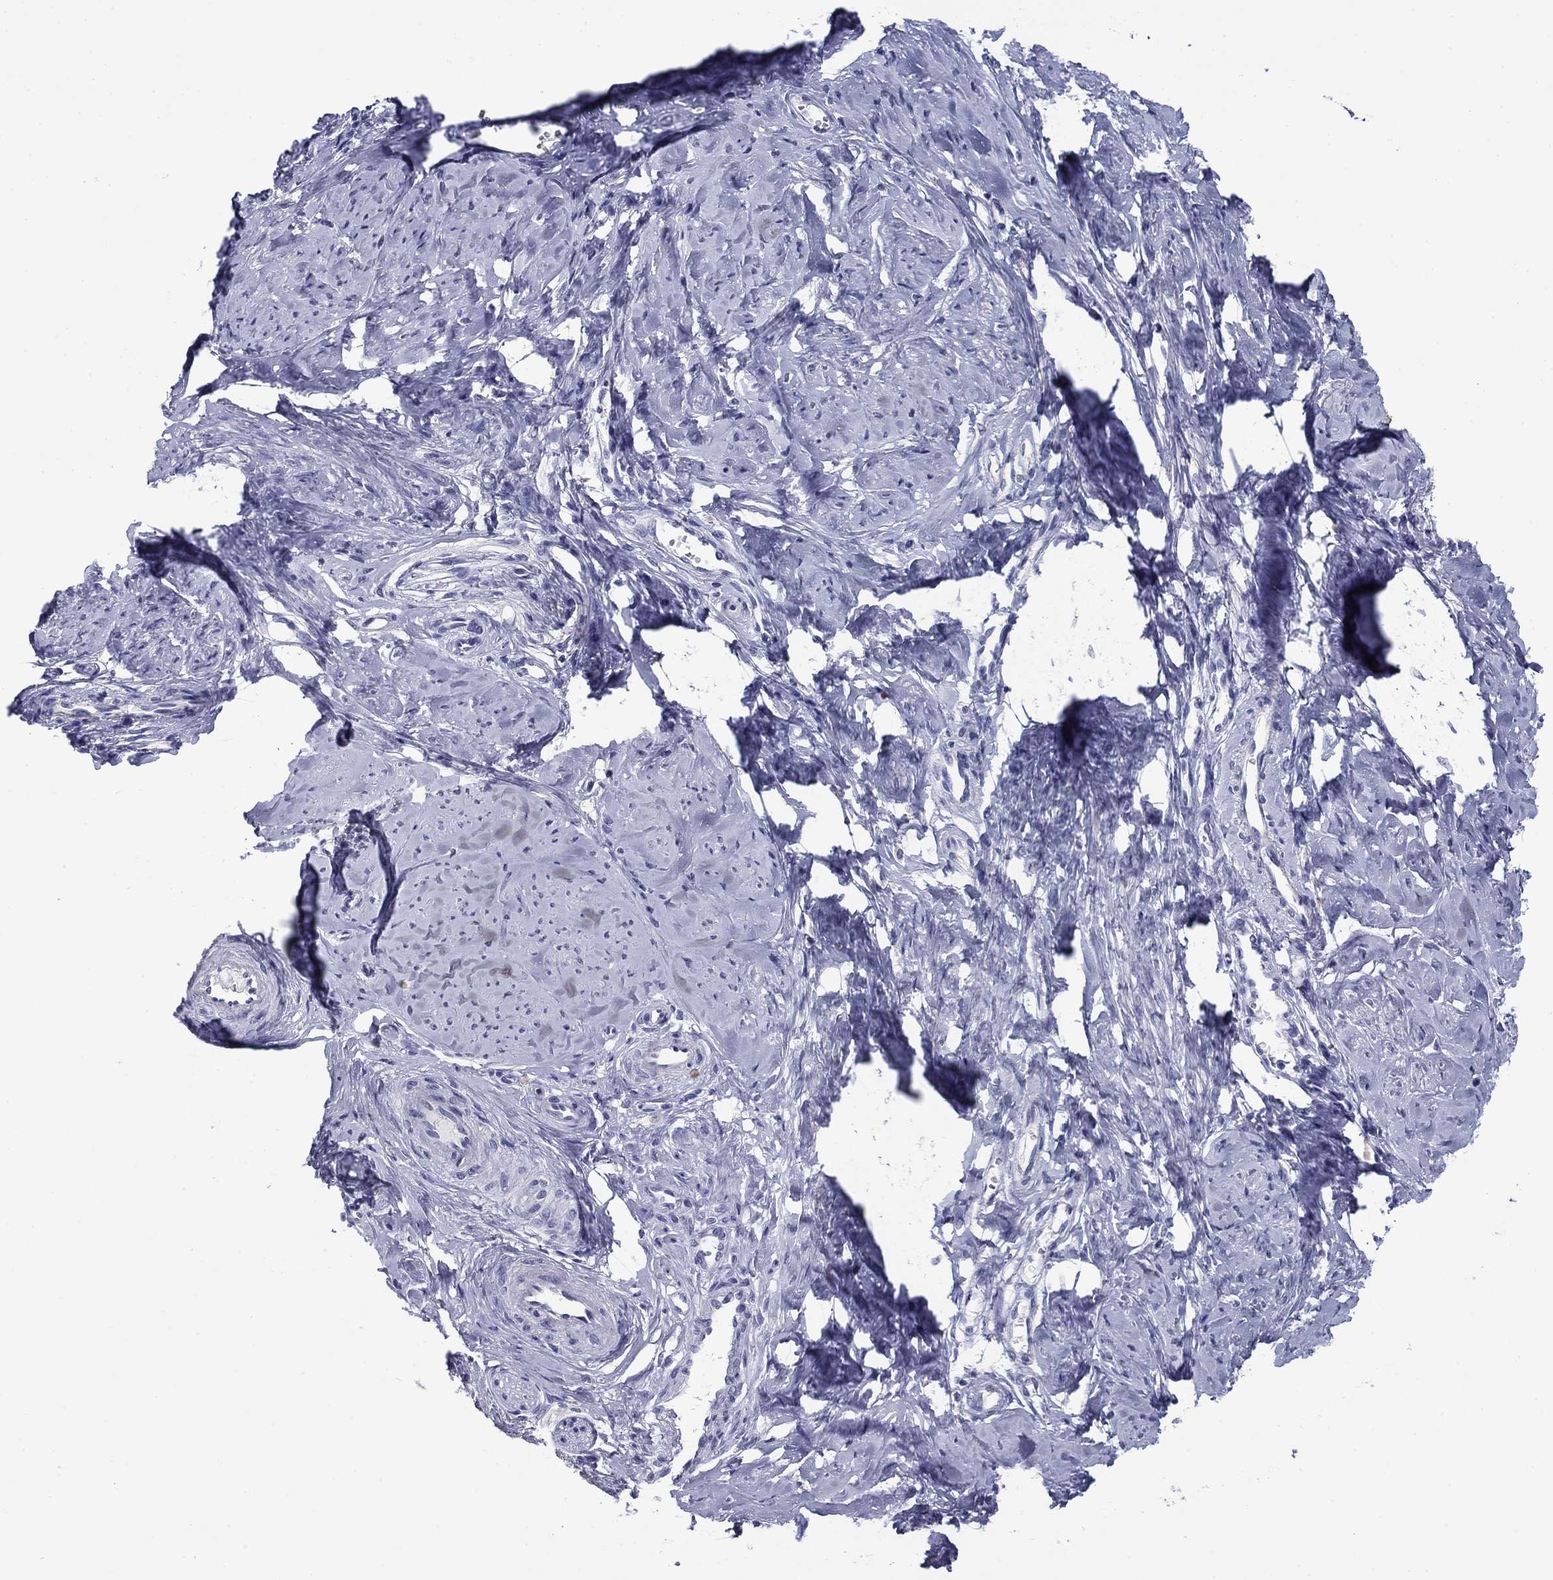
{"staining": {"intensity": "negative", "quantity": "none", "location": "none"}, "tissue": "smooth muscle", "cell_type": "Smooth muscle cells", "image_type": "normal", "snomed": [{"axis": "morphology", "description": "Normal tissue, NOS"}, {"axis": "topography", "description": "Smooth muscle"}], "caption": "IHC image of normal smooth muscle: smooth muscle stained with DAB displays no significant protein expression in smooth muscle cells. (DAB (3,3'-diaminobenzidine) IHC with hematoxylin counter stain).", "gene": "HAO1", "patient": {"sex": "female", "age": 48}}